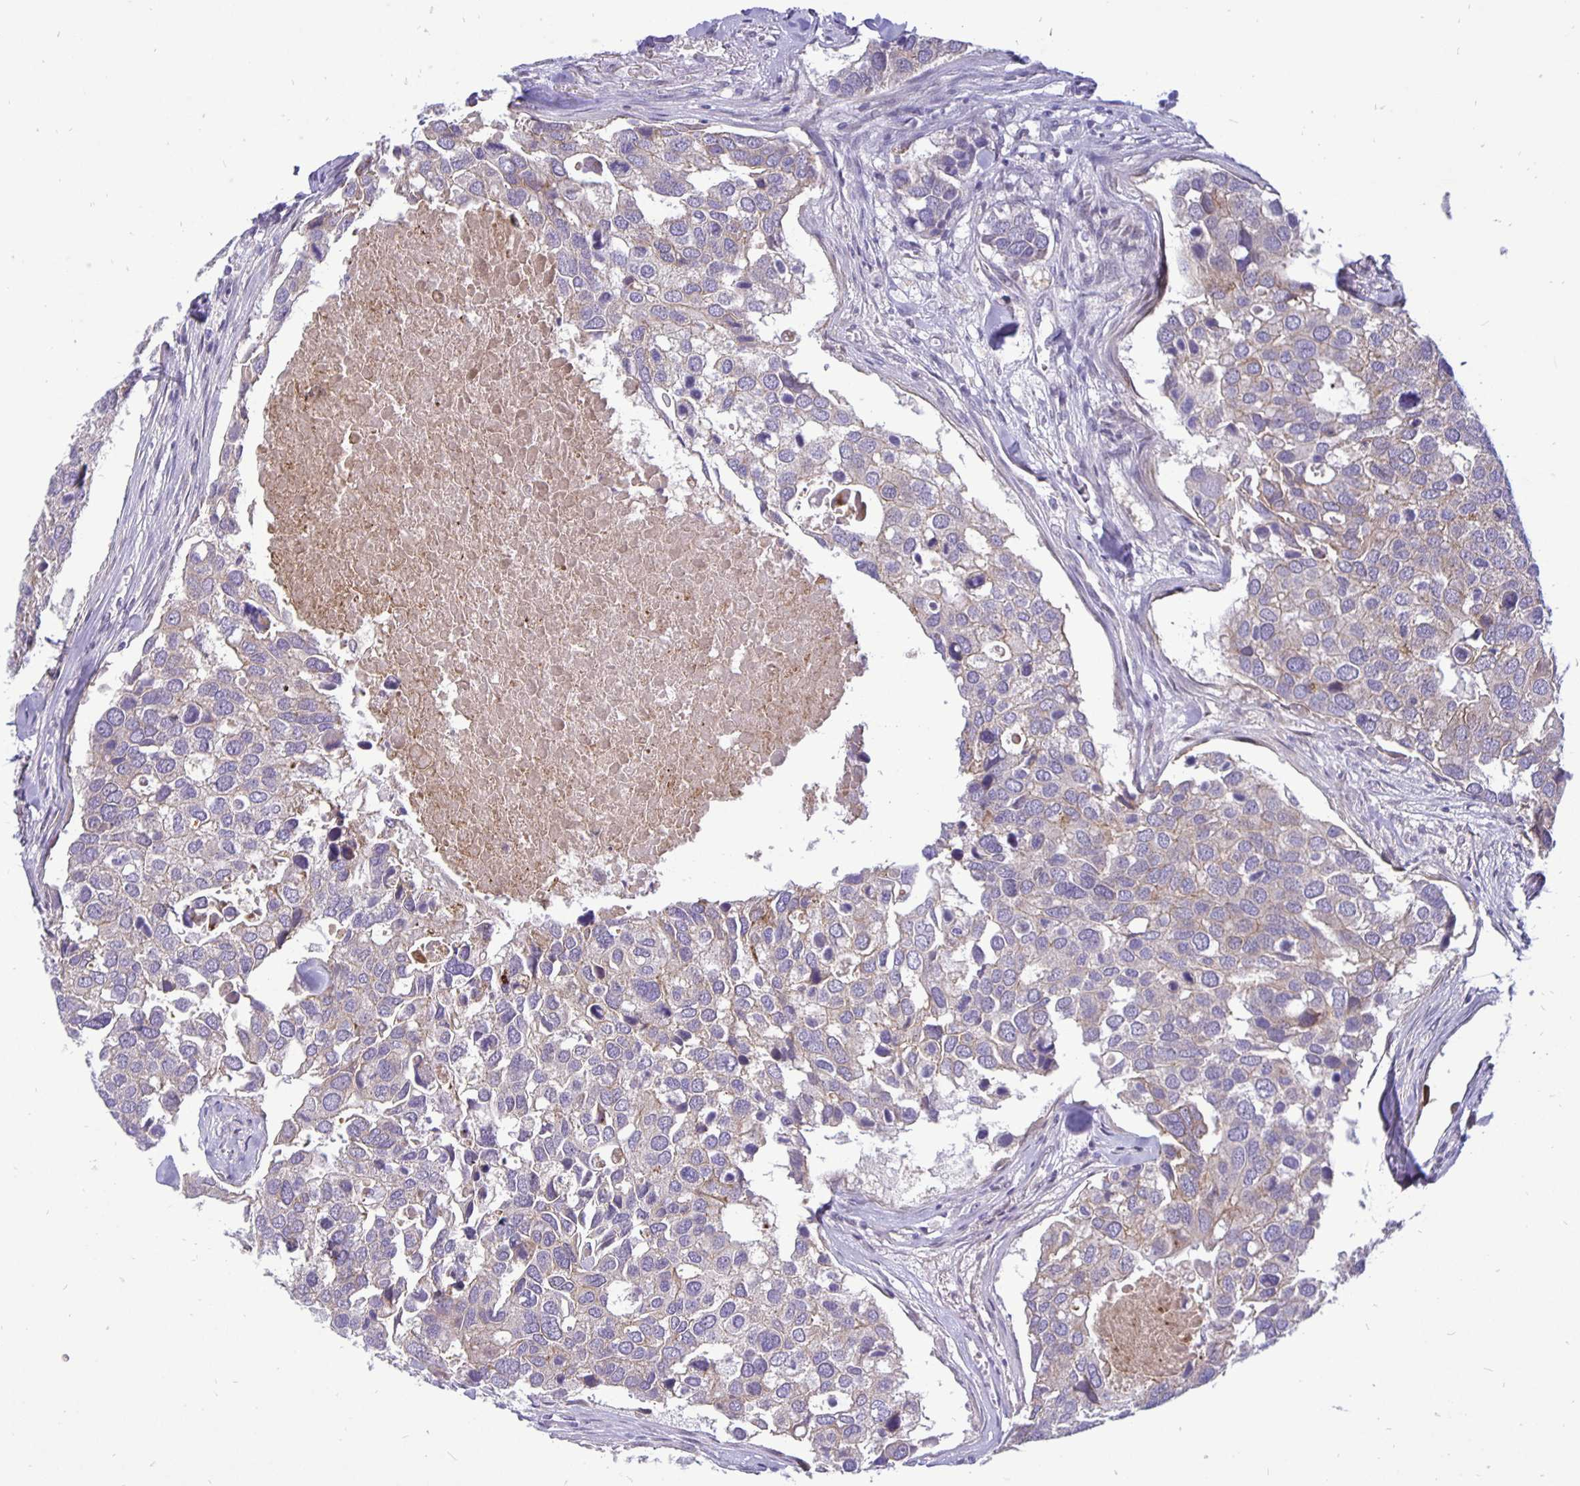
{"staining": {"intensity": "negative", "quantity": "none", "location": "none"}, "tissue": "breast cancer", "cell_type": "Tumor cells", "image_type": "cancer", "snomed": [{"axis": "morphology", "description": "Duct carcinoma"}, {"axis": "topography", "description": "Breast"}], "caption": "Photomicrograph shows no significant protein staining in tumor cells of breast cancer.", "gene": "ERBB2", "patient": {"sex": "female", "age": 83}}